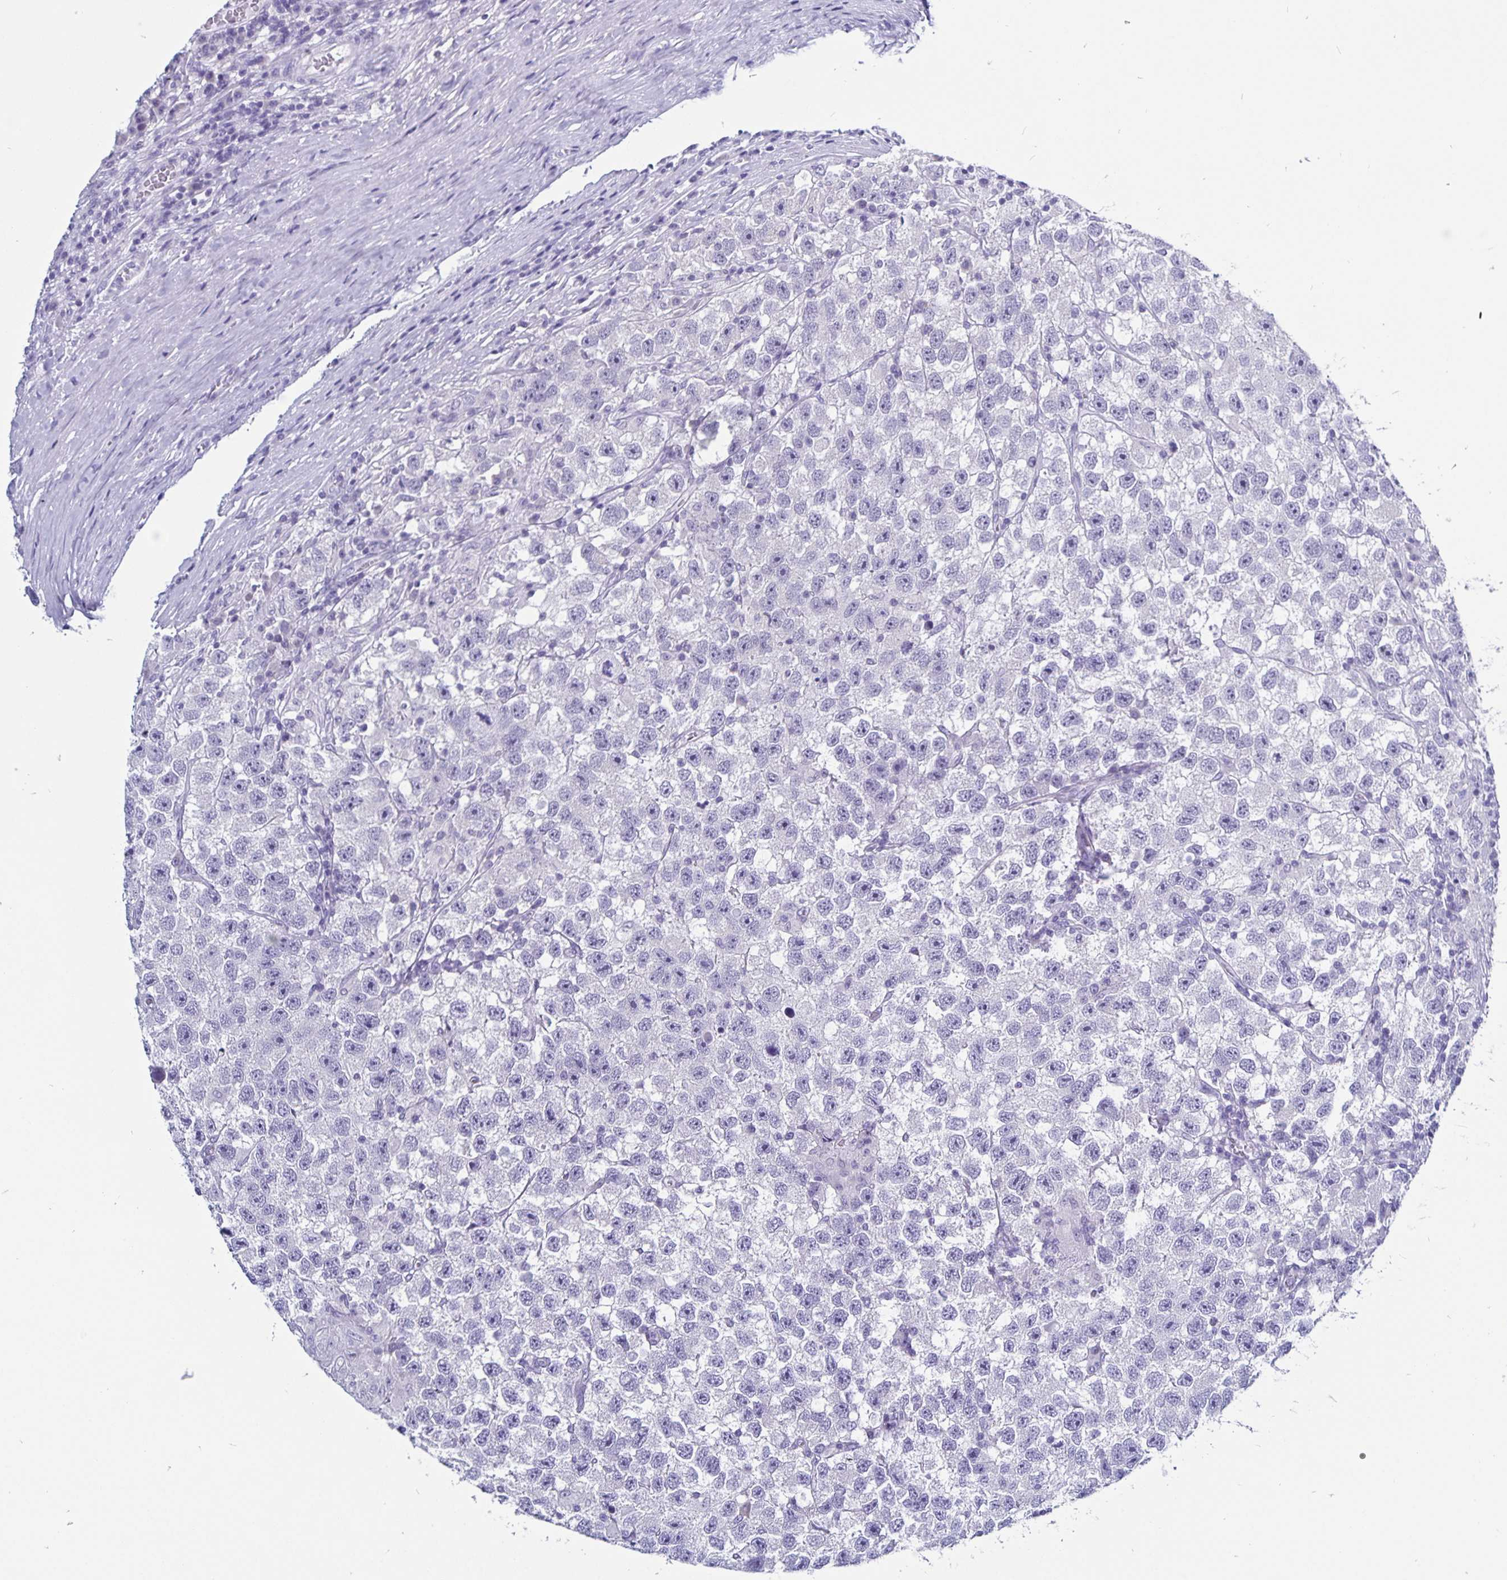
{"staining": {"intensity": "negative", "quantity": "none", "location": "none"}, "tissue": "testis cancer", "cell_type": "Tumor cells", "image_type": "cancer", "snomed": [{"axis": "morphology", "description": "Seminoma, NOS"}, {"axis": "topography", "description": "Testis"}], "caption": "Image shows no protein expression in tumor cells of testis seminoma tissue.", "gene": "ODF3B", "patient": {"sex": "male", "age": 26}}